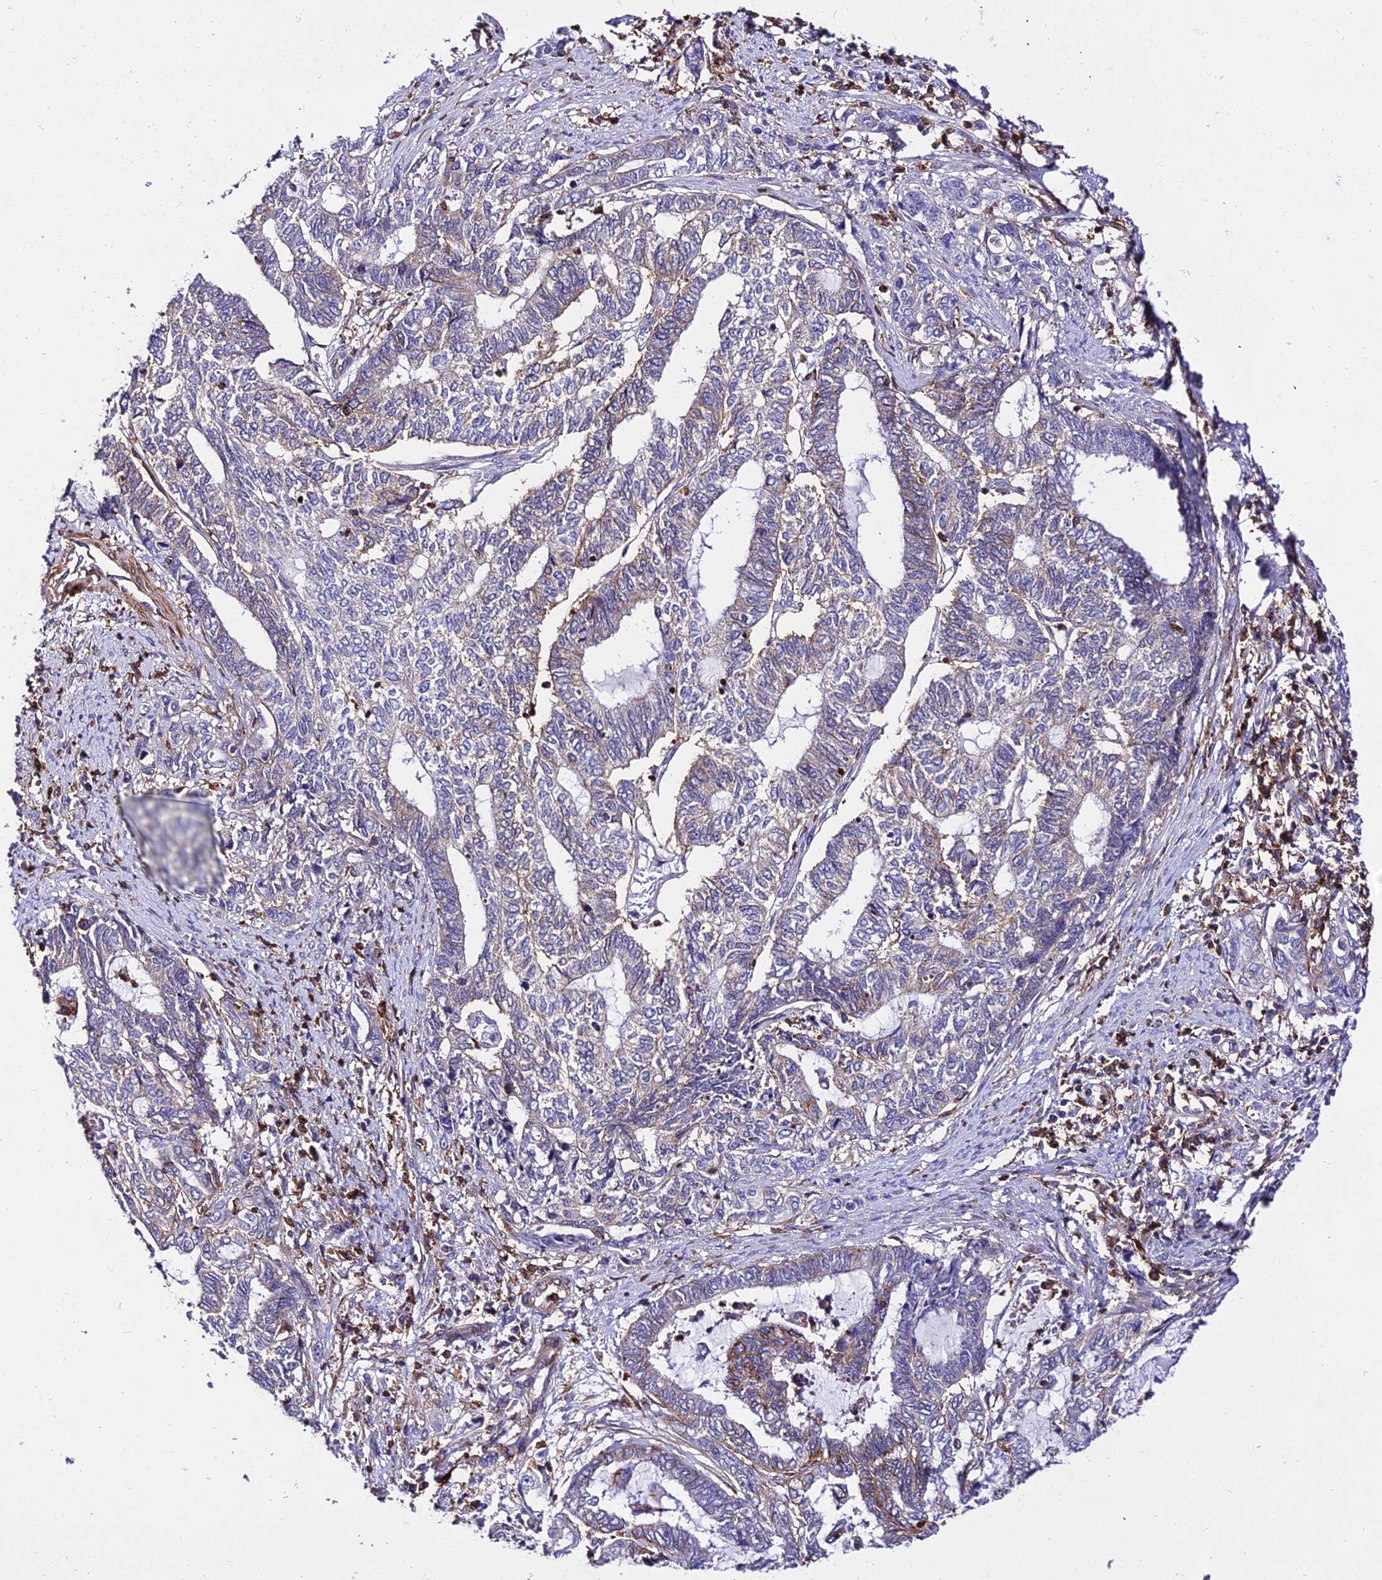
{"staining": {"intensity": "weak", "quantity": "<25%", "location": "cytoplasmic/membranous"}, "tissue": "endometrial cancer", "cell_type": "Tumor cells", "image_type": "cancer", "snomed": [{"axis": "morphology", "description": "Adenocarcinoma, NOS"}, {"axis": "topography", "description": "Uterus"}, {"axis": "topography", "description": "Endometrium"}], "caption": "The image shows no staining of tumor cells in adenocarcinoma (endometrial).", "gene": "CSRP1", "patient": {"sex": "female", "age": 70}}